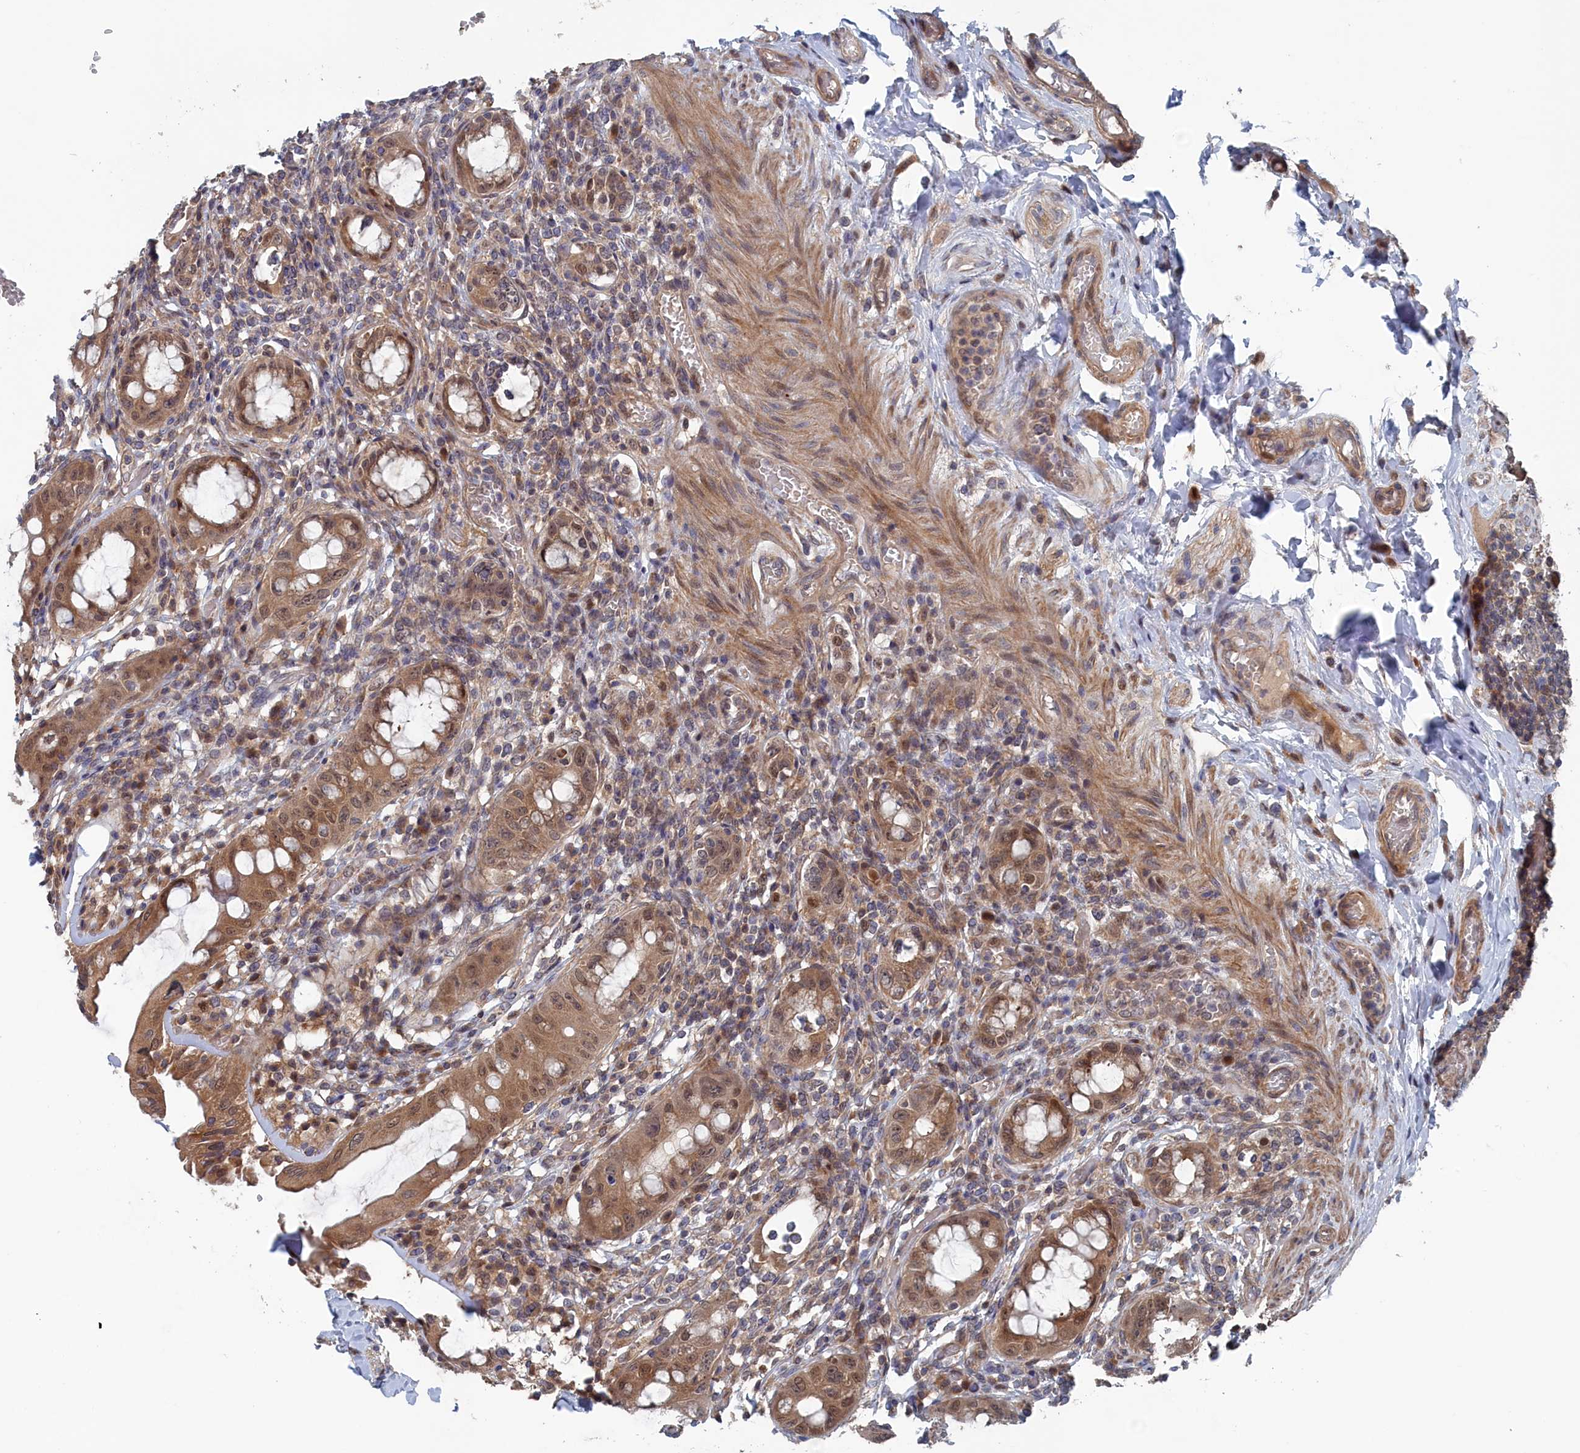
{"staining": {"intensity": "moderate", "quantity": ">75%", "location": "cytoplasmic/membranous,nuclear"}, "tissue": "rectum", "cell_type": "Glandular cells", "image_type": "normal", "snomed": [{"axis": "morphology", "description": "Normal tissue, NOS"}, {"axis": "topography", "description": "Rectum"}], "caption": "The micrograph reveals staining of benign rectum, revealing moderate cytoplasmic/membranous,nuclear protein staining (brown color) within glandular cells. Nuclei are stained in blue.", "gene": "ELOVL6", "patient": {"sex": "female", "age": 57}}